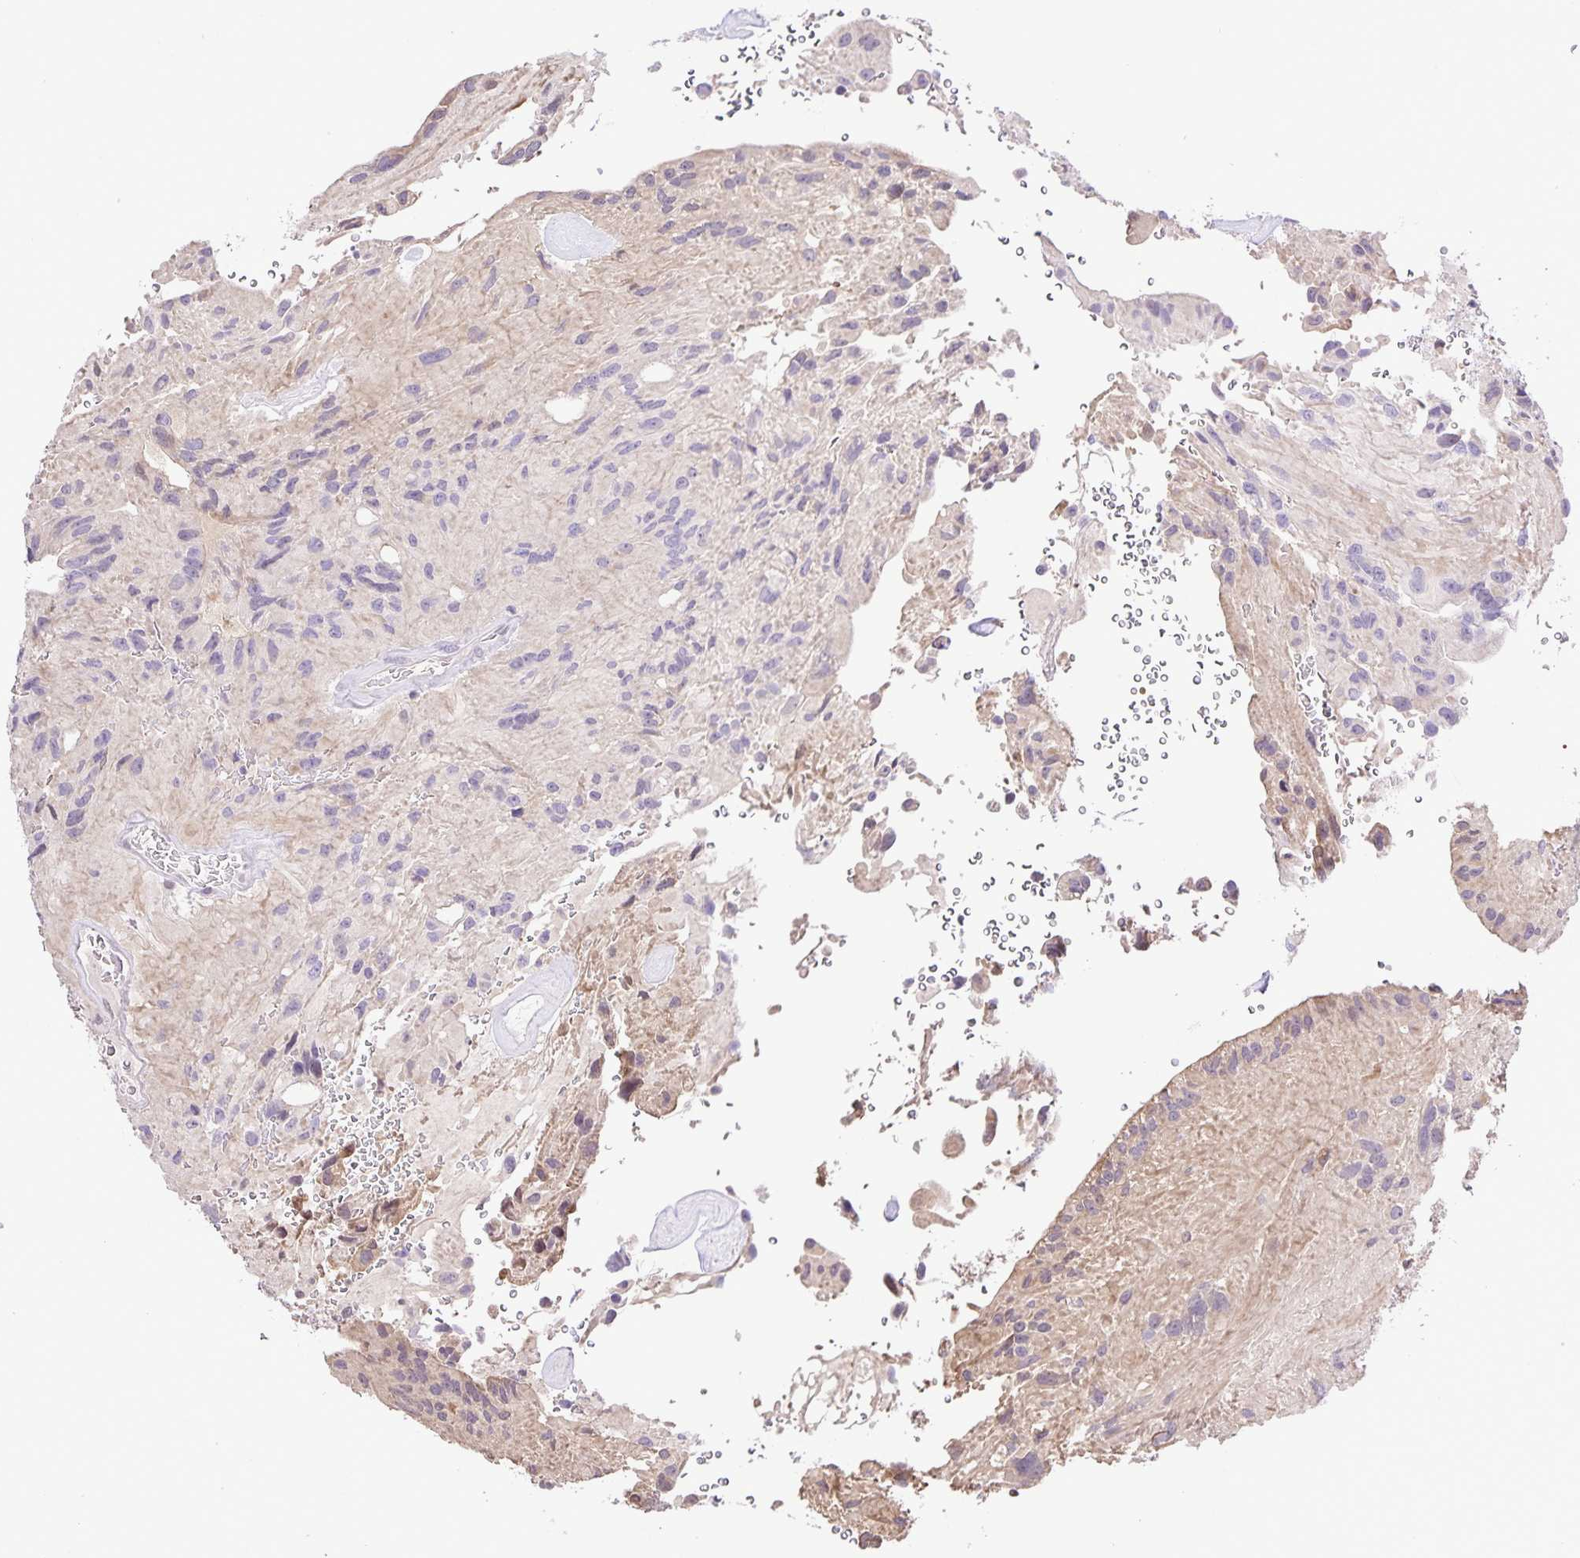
{"staining": {"intensity": "negative", "quantity": "none", "location": "none"}, "tissue": "glioma", "cell_type": "Tumor cells", "image_type": "cancer", "snomed": [{"axis": "morphology", "description": "Glioma, malignant, Low grade"}, {"axis": "topography", "description": "Brain"}], "caption": "Tumor cells show no significant expression in low-grade glioma (malignant). The staining is performed using DAB (3,3'-diaminobenzidine) brown chromogen with nuclei counter-stained in using hematoxylin.", "gene": "ONECUT2", "patient": {"sex": "male", "age": 31}}